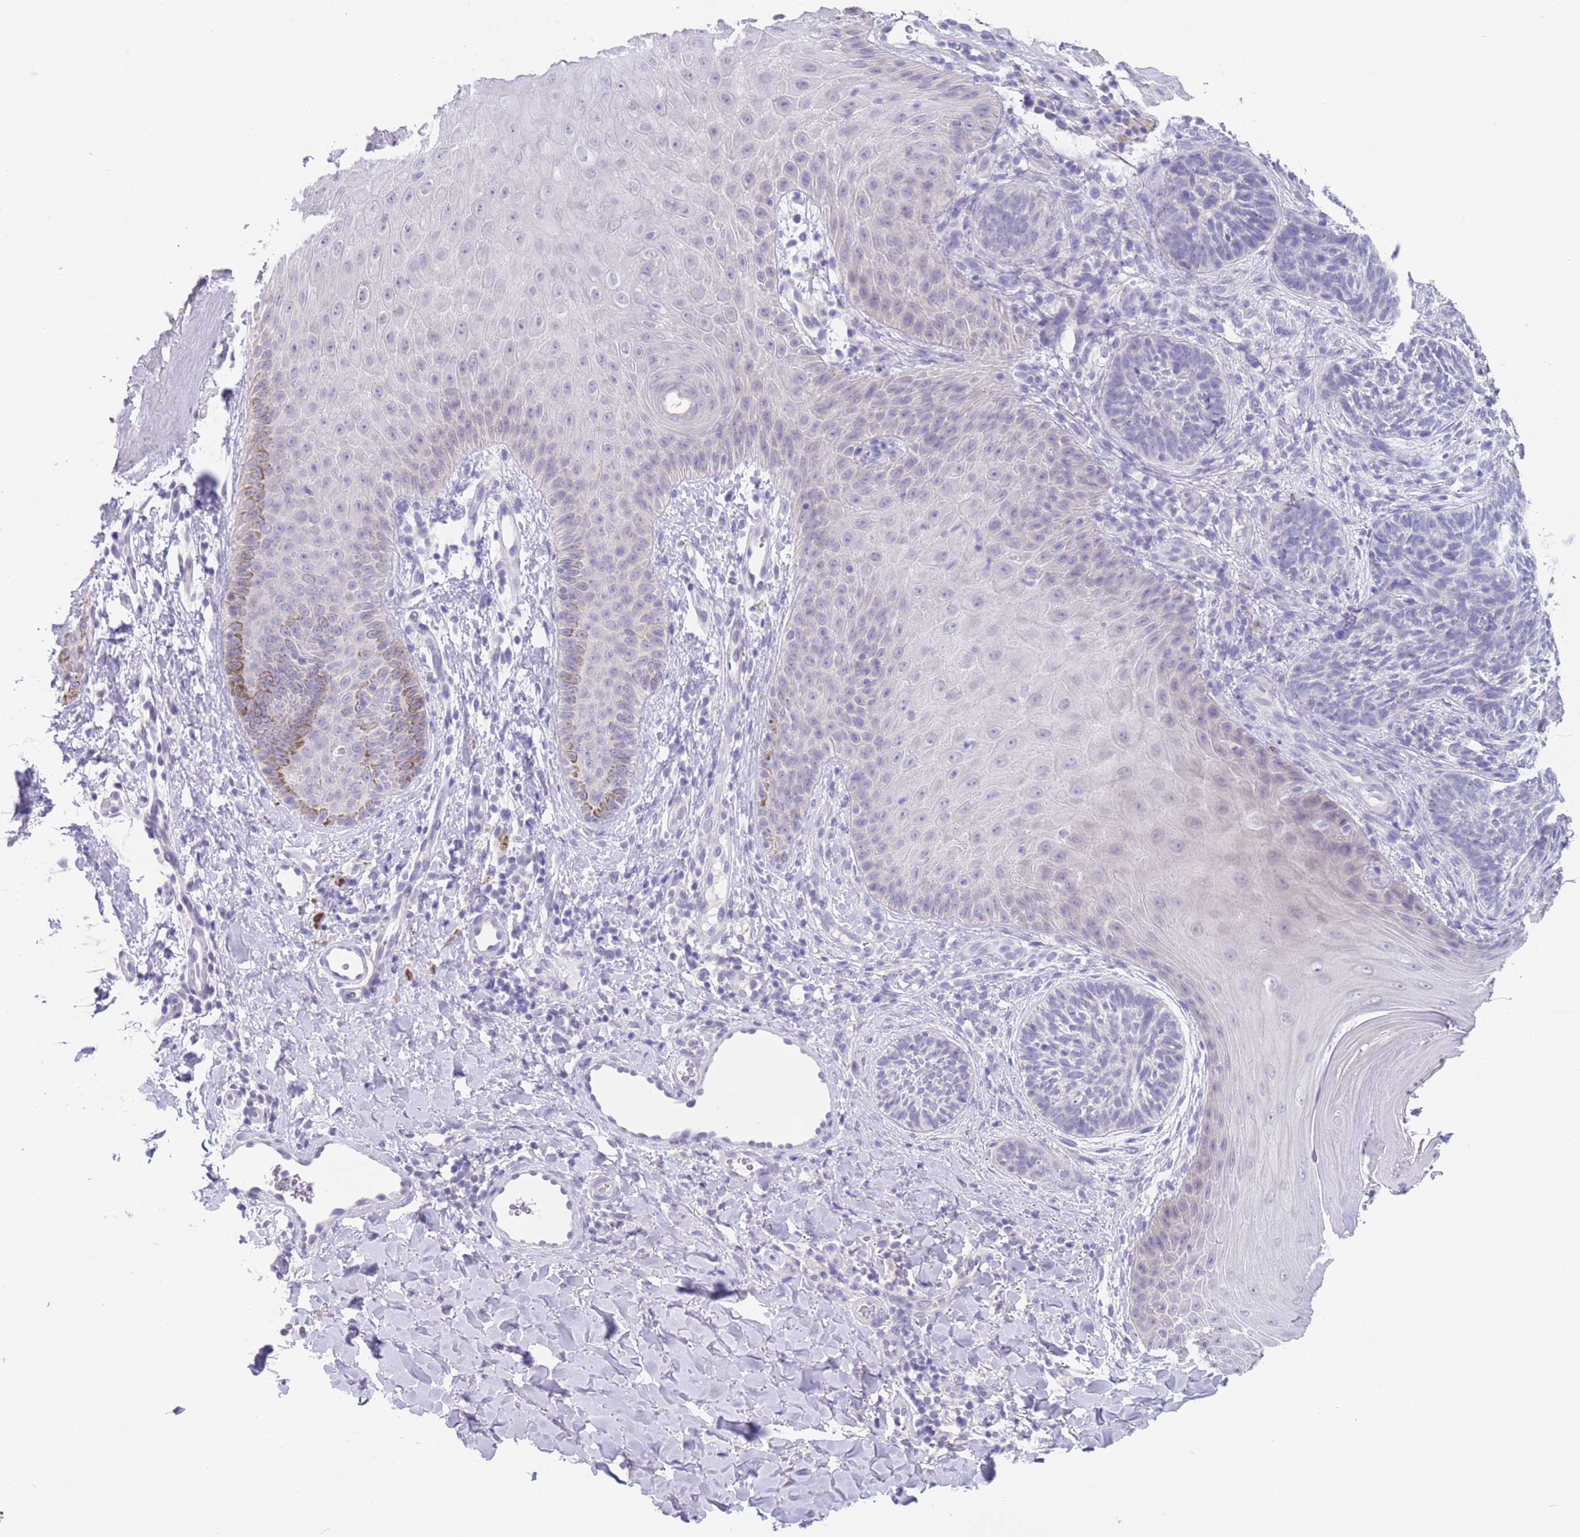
{"staining": {"intensity": "weak", "quantity": "<25%", "location": "cytoplasmic/membranous"}, "tissue": "skin", "cell_type": "Epidermal cells", "image_type": "normal", "snomed": [{"axis": "morphology", "description": "Normal tissue, NOS"}, {"axis": "morphology", "description": "Neoplasm, malignant, NOS"}, {"axis": "topography", "description": "Anal"}], "caption": "Immunohistochemistry (IHC) image of normal skin: human skin stained with DAB (3,3'-diaminobenzidine) reveals no significant protein expression in epidermal cells.", "gene": "SPIRE2", "patient": {"sex": "male", "age": 47}}